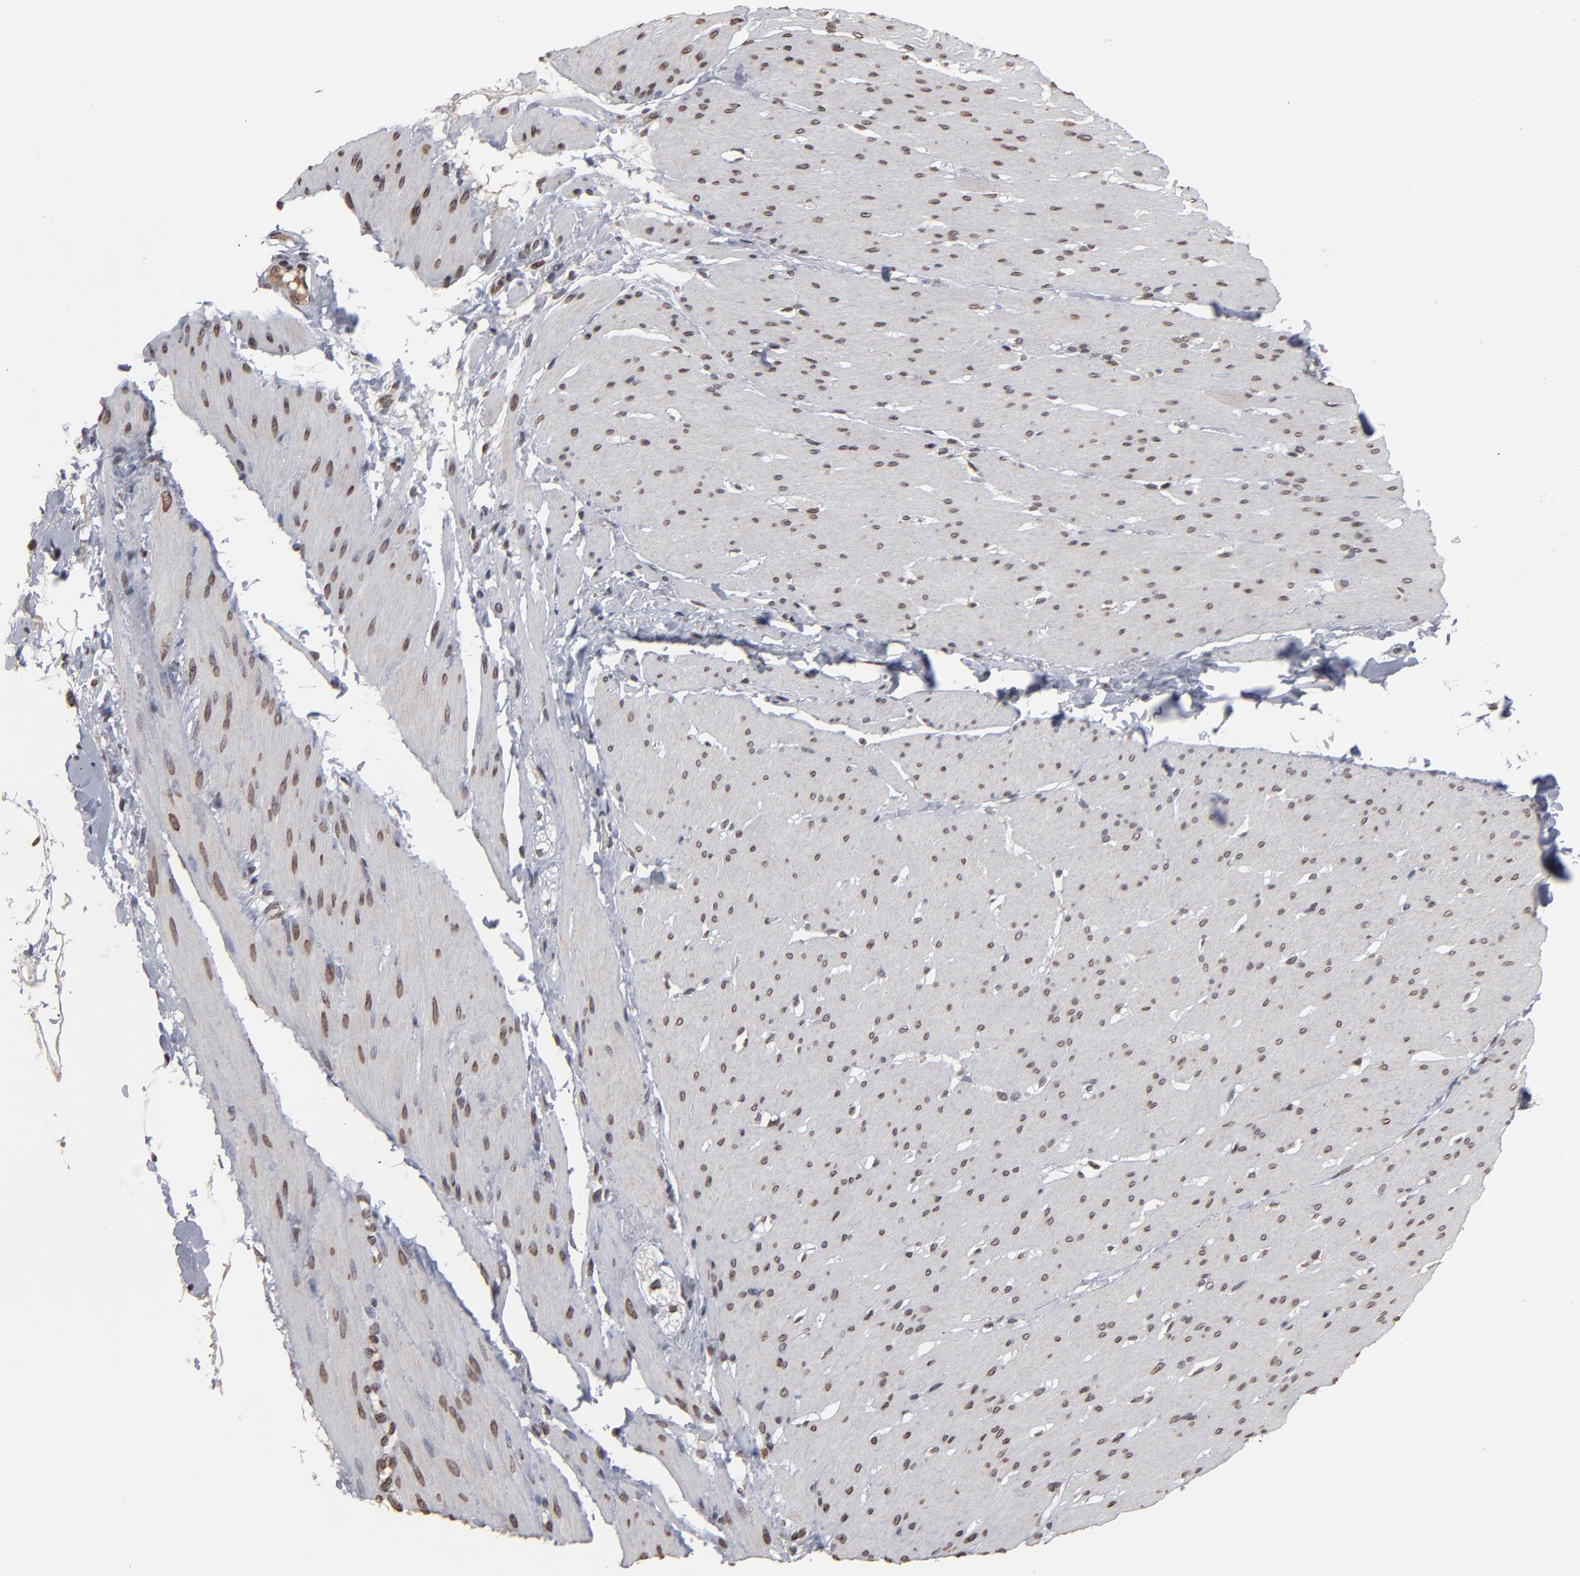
{"staining": {"intensity": "moderate", "quantity": "25%-75%", "location": "nuclear"}, "tissue": "smooth muscle", "cell_type": "Smooth muscle cells", "image_type": "normal", "snomed": [{"axis": "morphology", "description": "Normal tissue, NOS"}, {"axis": "topography", "description": "Smooth muscle"}, {"axis": "topography", "description": "Colon"}], "caption": "Normal smooth muscle displays moderate nuclear positivity in about 25%-75% of smooth muscle cells (brown staining indicates protein expression, while blue staining denotes nuclei)..", "gene": "BAZ1A", "patient": {"sex": "male", "age": 67}}